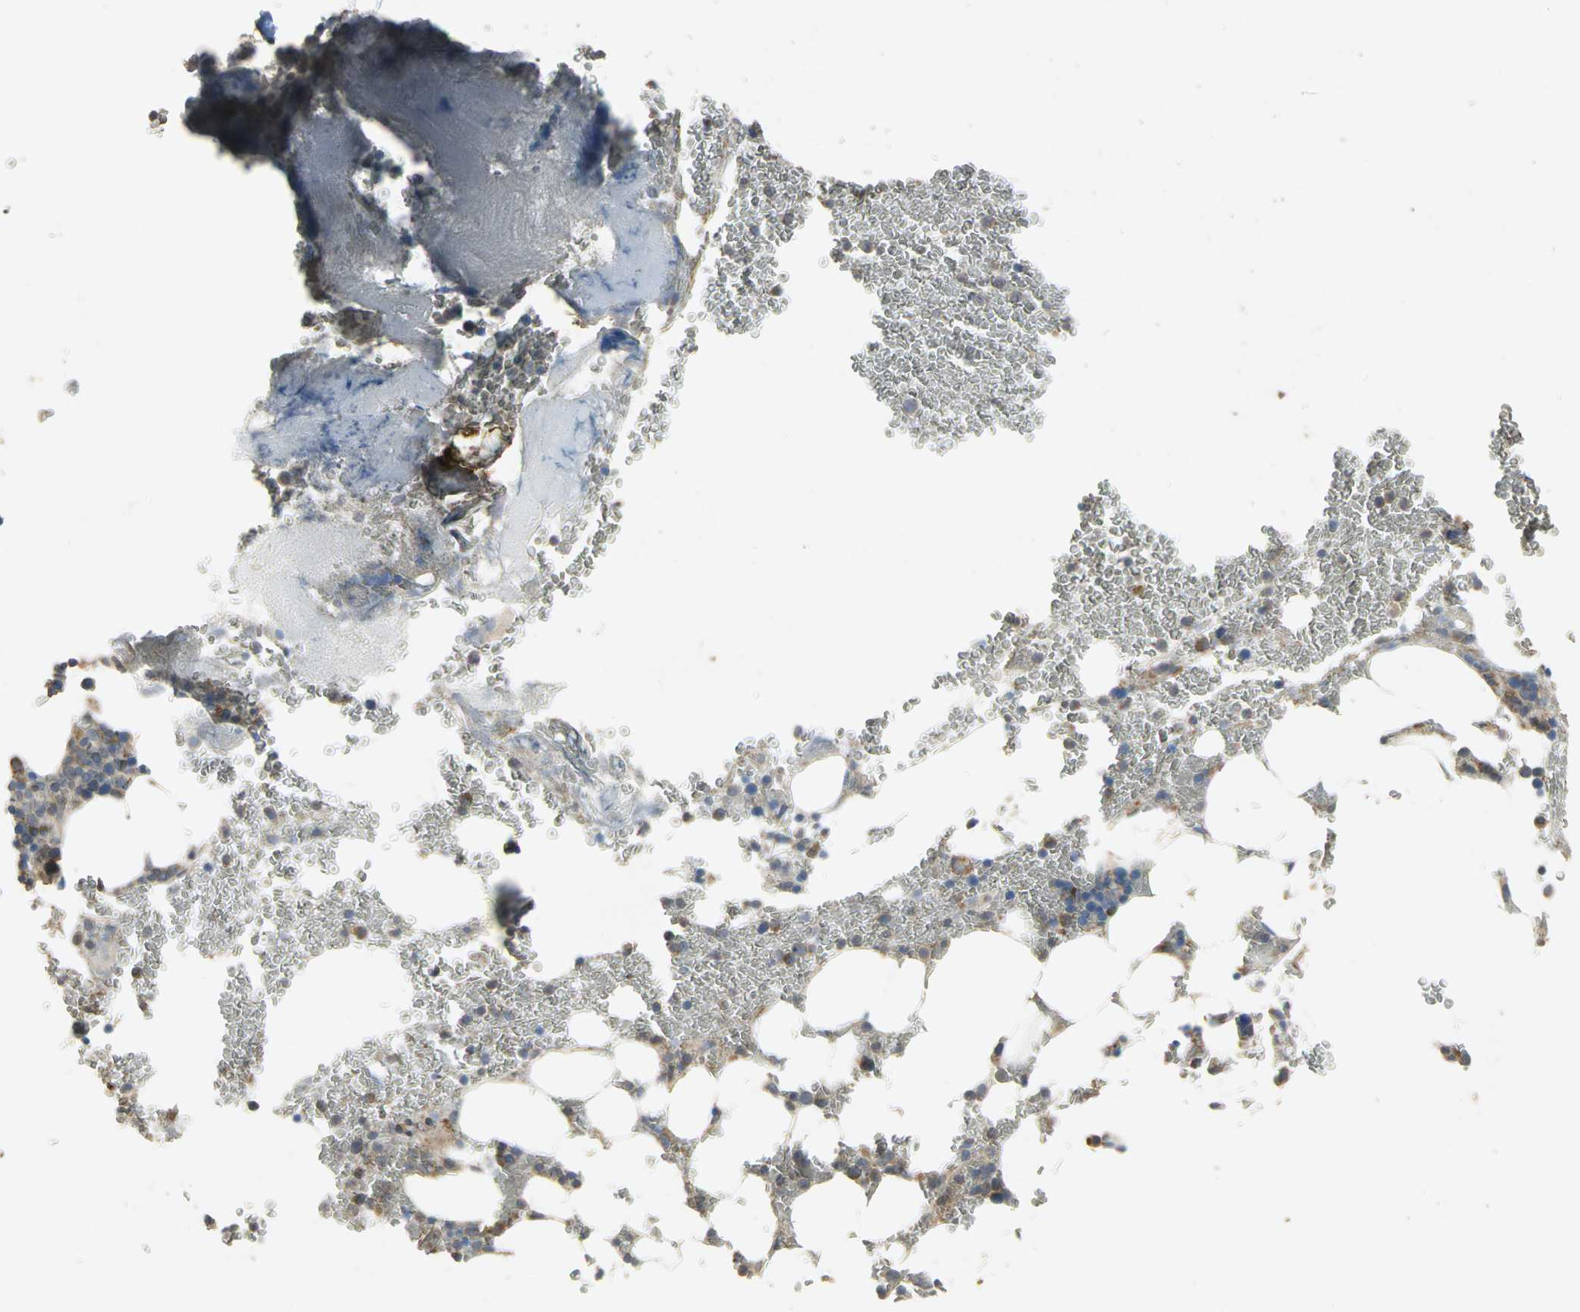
{"staining": {"intensity": "weak", "quantity": "25%-75%", "location": "cytoplasmic/membranous"}, "tissue": "bone marrow", "cell_type": "Hematopoietic cells", "image_type": "normal", "snomed": [{"axis": "morphology", "description": "Normal tissue, NOS"}, {"axis": "topography", "description": "Bone marrow"}], "caption": "An IHC micrograph of unremarkable tissue is shown. Protein staining in brown labels weak cytoplasmic/membranous positivity in bone marrow within hematopoietic cells.", "gene": "MET", "patient": {"sex": "female", "age": 73}}